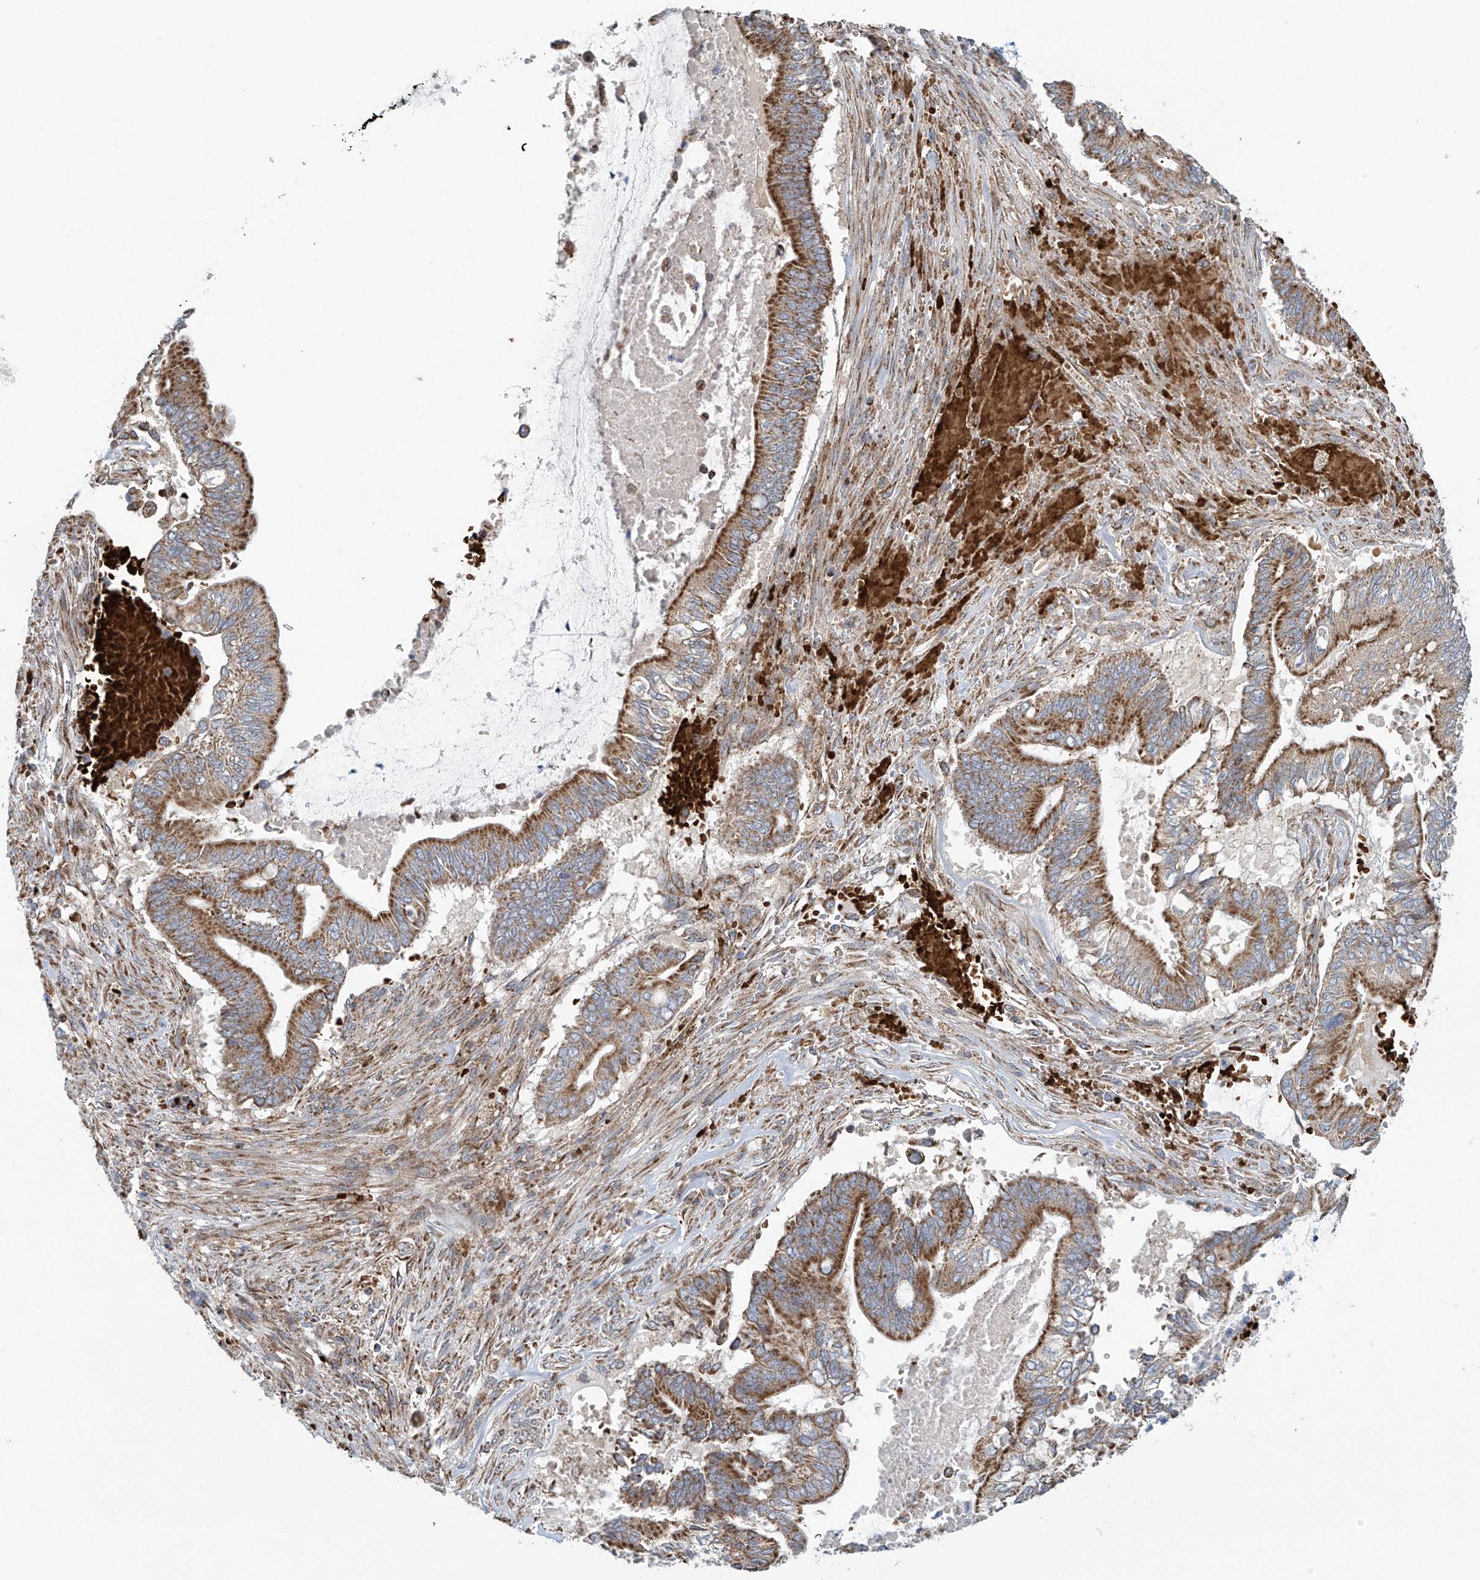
{"staining": {"intensity": "moderate", "quantity": ">75%", "location": "cytoplasmic/membranous"}, "tissue": "pancreatic cancer", "cell_type": "Tumor cells", "image_type": "cancer", "snomed": [{"axis": "morphology", "description": "Adenocarcinoma, NOS"}, {"axis": "topography", "description": "Pancreas"}], "caption": "Immunohistochemistry of human adenocarcinoma (pancreatic) reveals medium levels of moderate cytoplasmic/membranous expression in approximately >75% of tumor cells.", "gene": "COMMD1", "patient": {"sex": "male", "age": 68}}